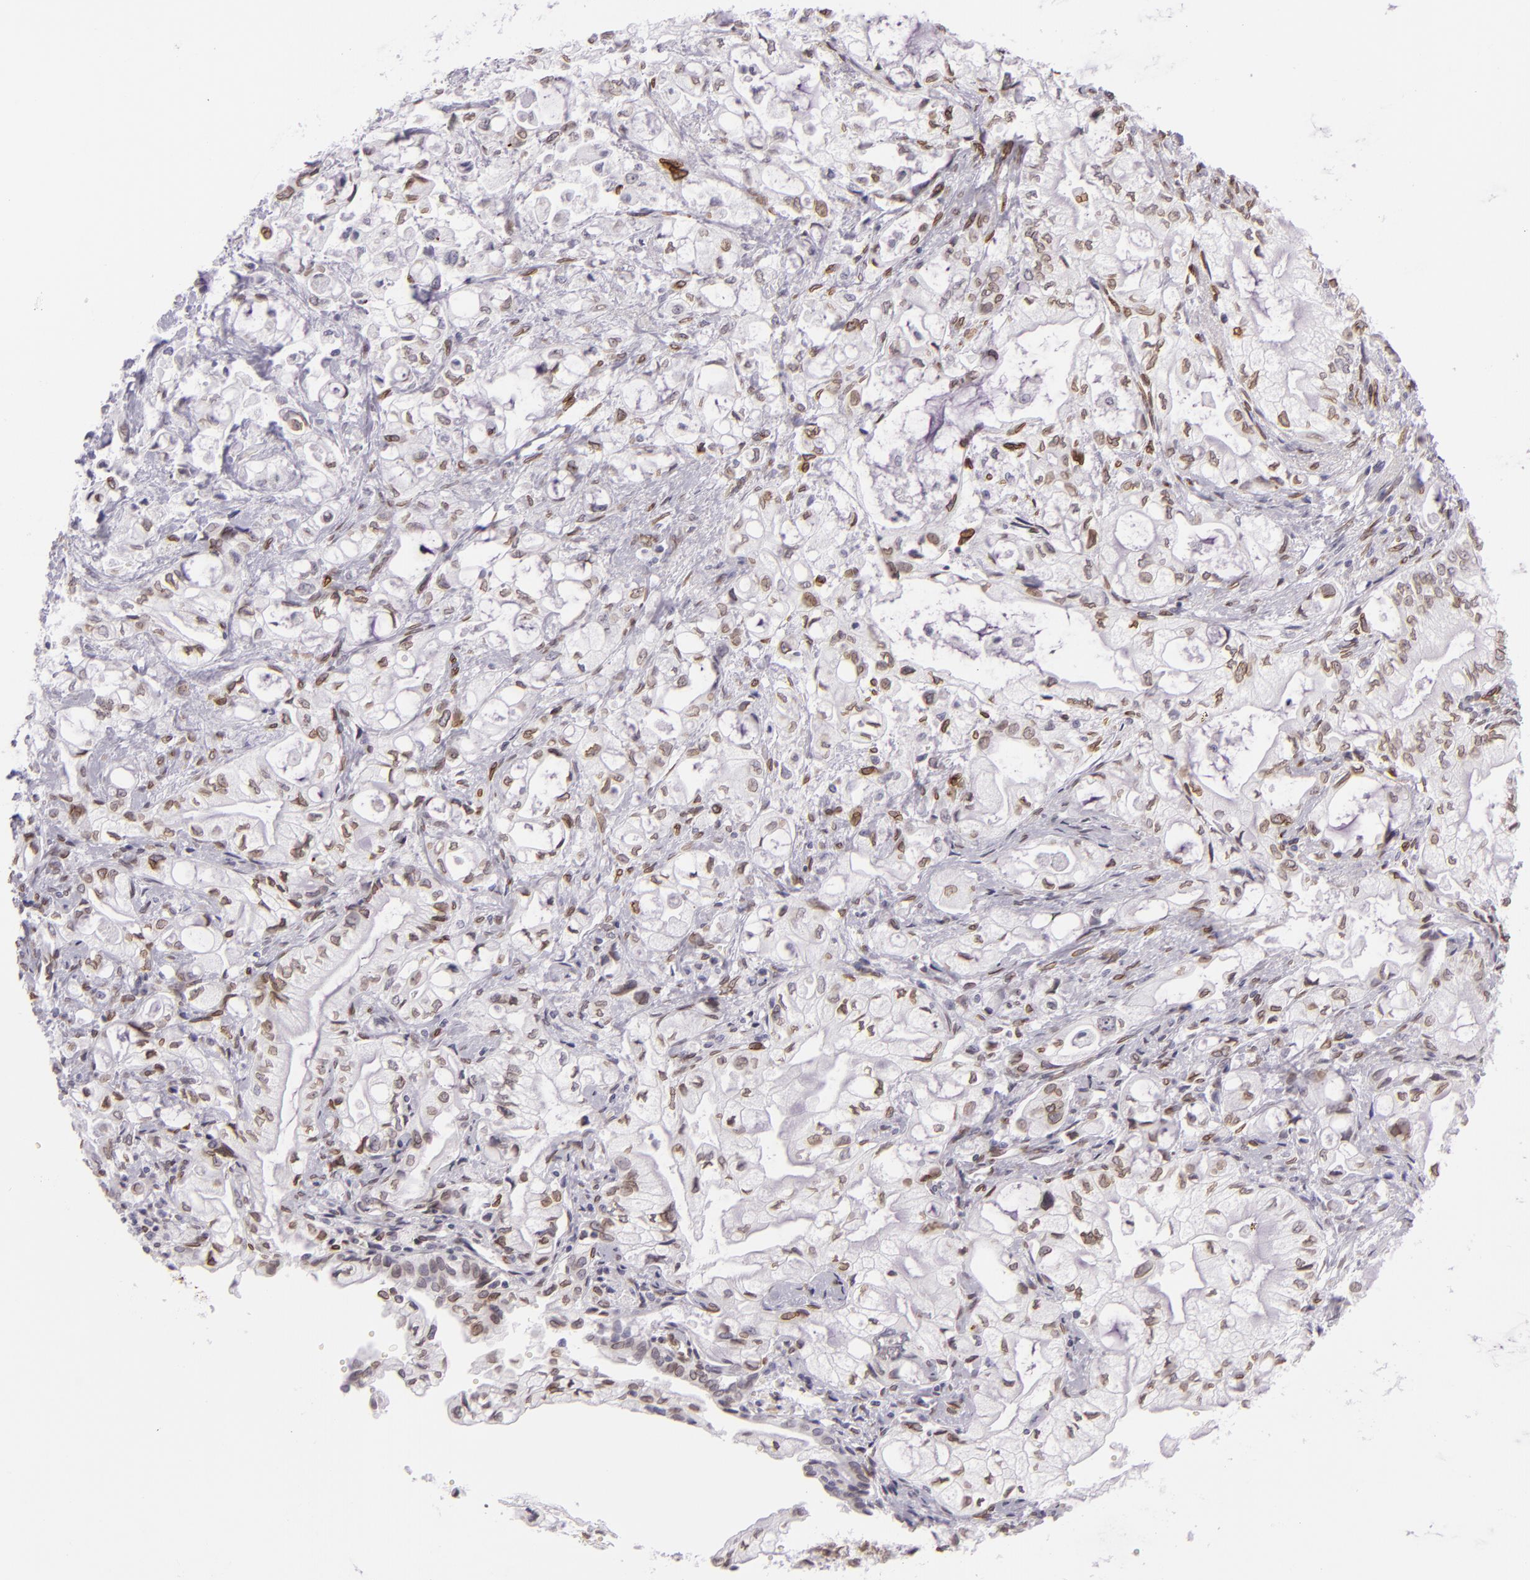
{"staining": {"intensity": "strong", "quantity": ">75%", "location": "nuclear"}, "tissue": "pancreatic cancer", "cell_type": "Tumor cells", "image_type": "cancer", "snomed": [{"axis": "morphology", "description": "Adenocarcinoma, NOS"}, {"axis": "topography", "description": "Pancreas"}], "caption": "Protein staining of pancreatic cancer (adenocarcinoma) tissue demonstrates strong nuclear staining in about >75% of tumor cells.", "gene": "EMD", "patient": {"sex": "male", "age": 79}}